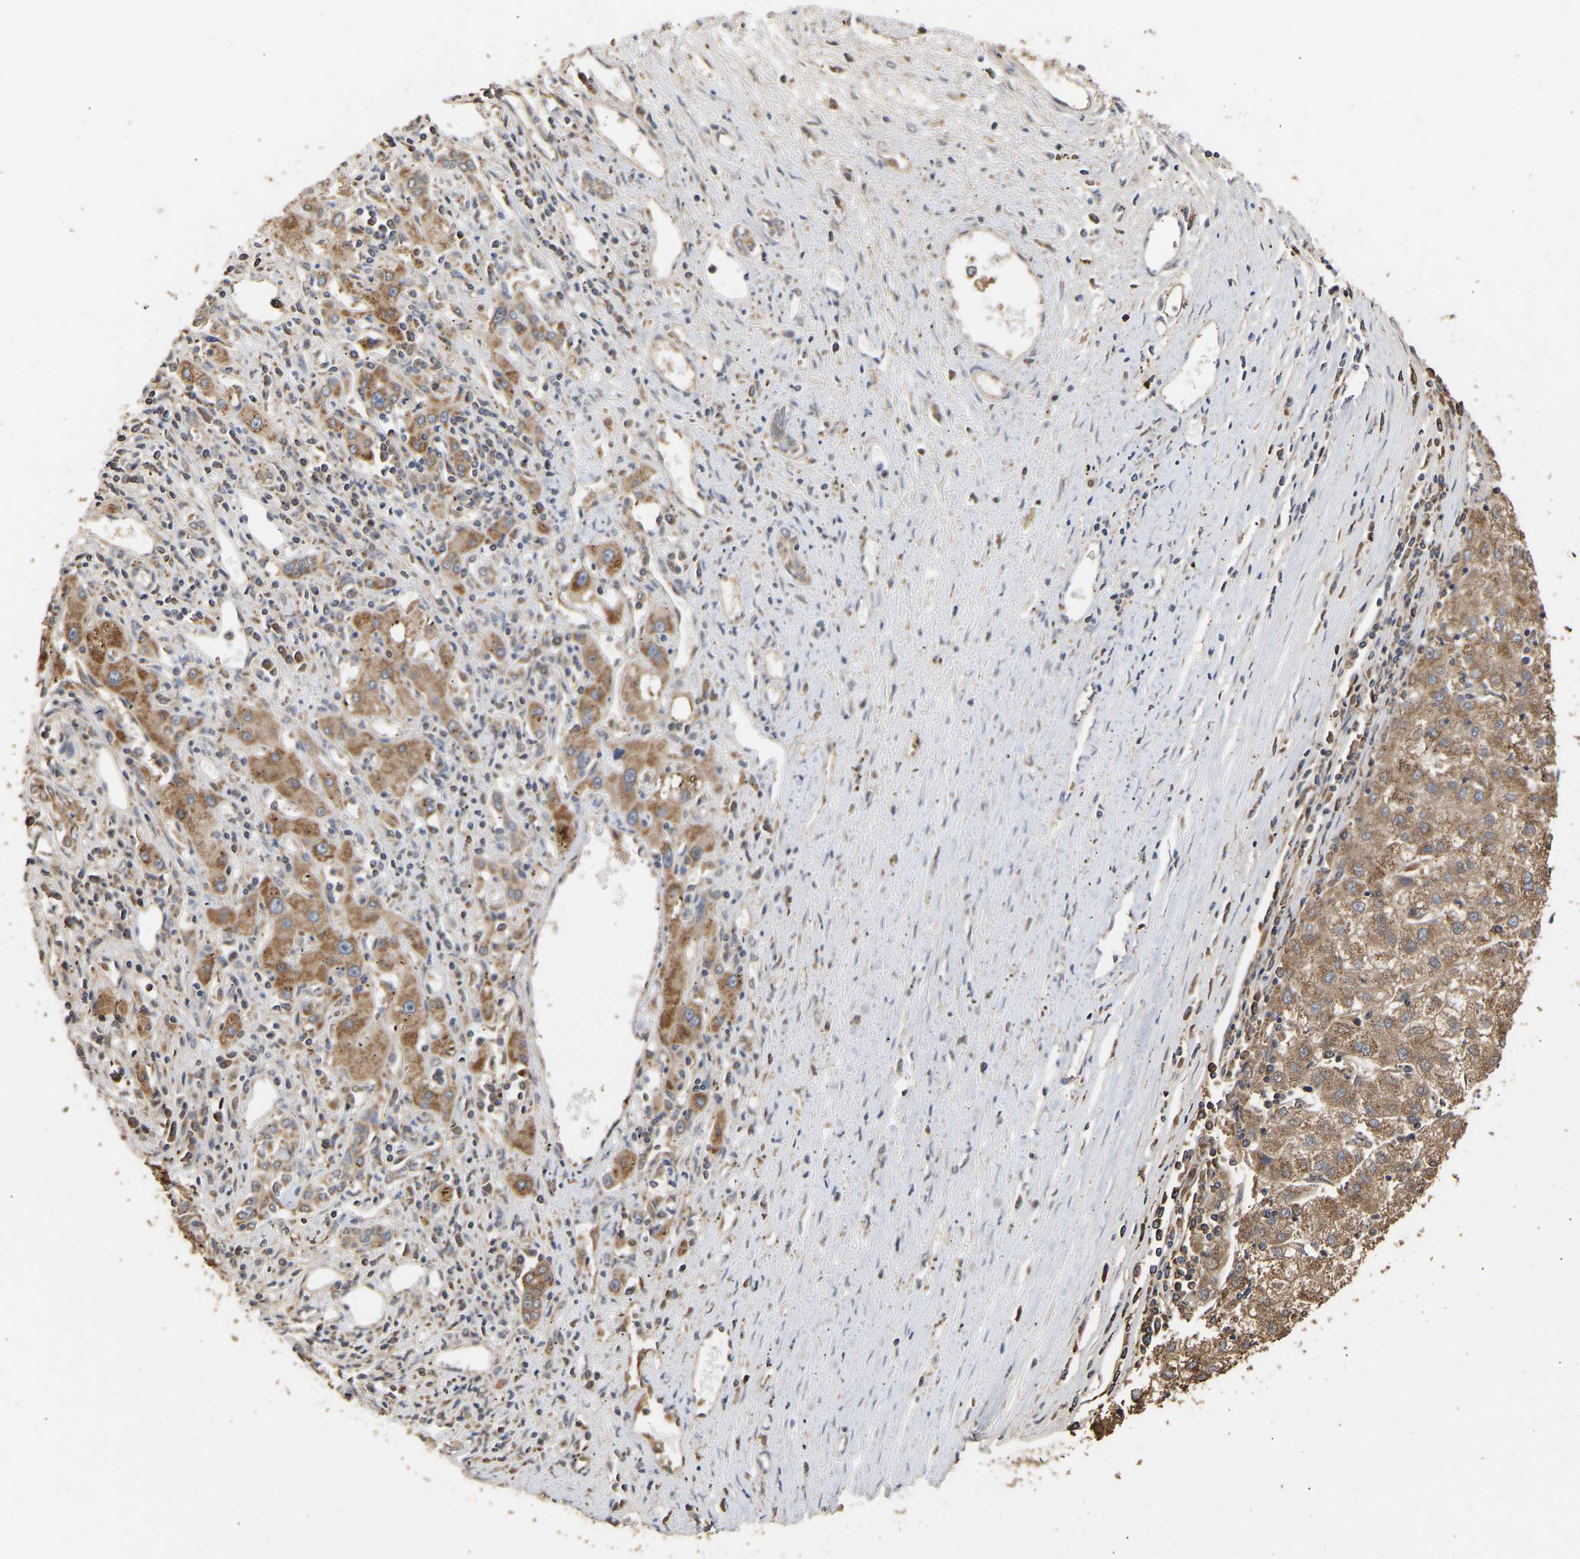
{"staining": {"intensity": "moderate", "quantity": ">75%", "location": "cytoplasmic/membranous"}, "tissue": "liver cancer", "cell_type": "Tumor cells", "image_type": "cancer", "snomed": [{"axis": "morphology", "description": "Carcinoma, Hepatocellular, NOS"}, {"axis": "topography", "description": "Liver"}], "caption": "This micrograph demonstrates IHC staining of hepatocellular carcinoma (liver), with medium moderate cytoplasmic/membranous staining in approximately >75% of tumor cells.", "gene": "ZNF26", "patient": {"sex": "male", "age": 72}}